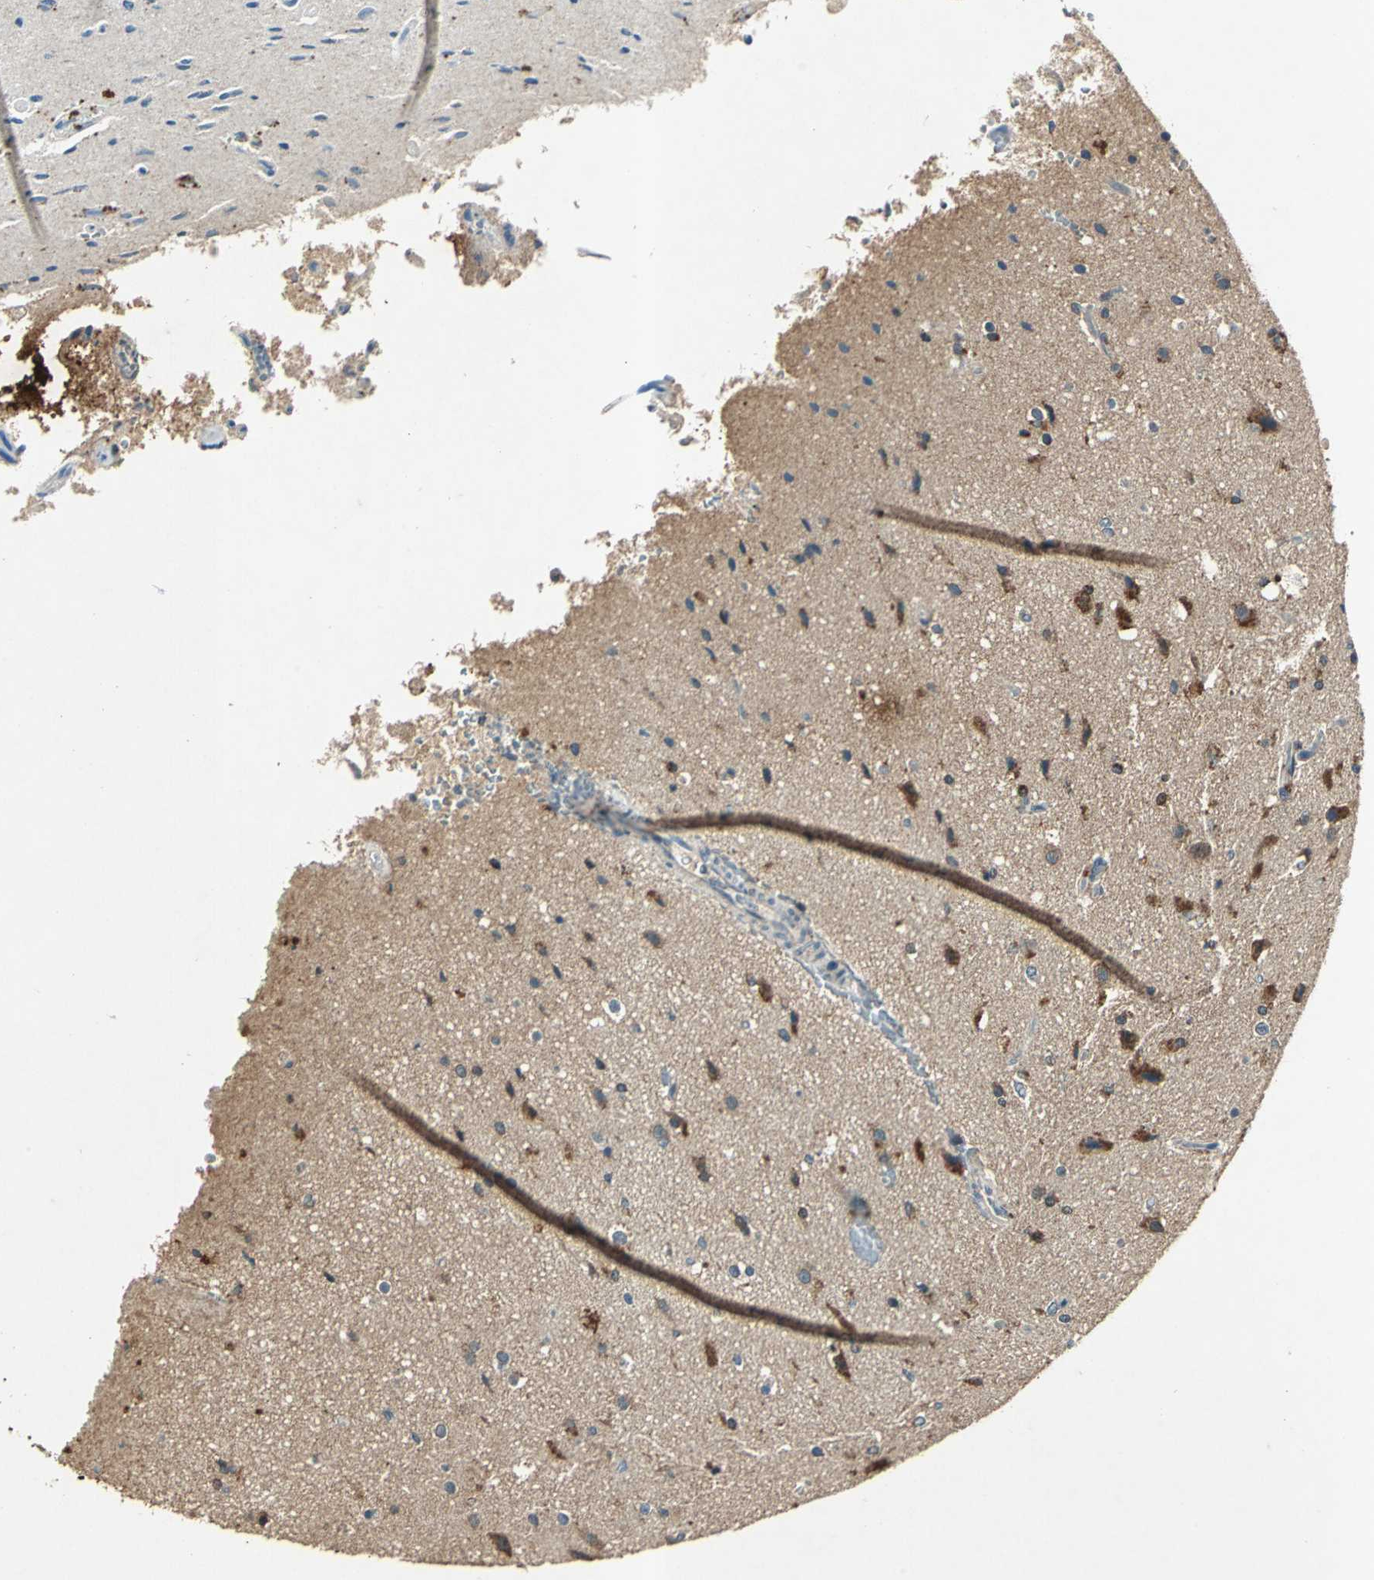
{"staining": {"intensity": "moderate", "quantity": "25%-75%", "location": "cytoplasmic/membranous"}, "tissue": "glioma", "cell_type": "Tumor cells", "image_type": "cancer", "snomed": [{"axis": "morphology", "description": "Normal tissue, NOS"}, {"axis": "morphology", "description": "Glioma, malignant, High grade"}, {"axis": "topography", "description": "Cerebral cortex"}], "caption": "A histopathology image showing moderate cytoplasmic/membranous positivity in approximately 25%-75% of tumor cells in glioma, as visualized by brown immunohistochemical staining.", "gene": "AHSA1", "patient": {"sex": "male", "age": 77}}